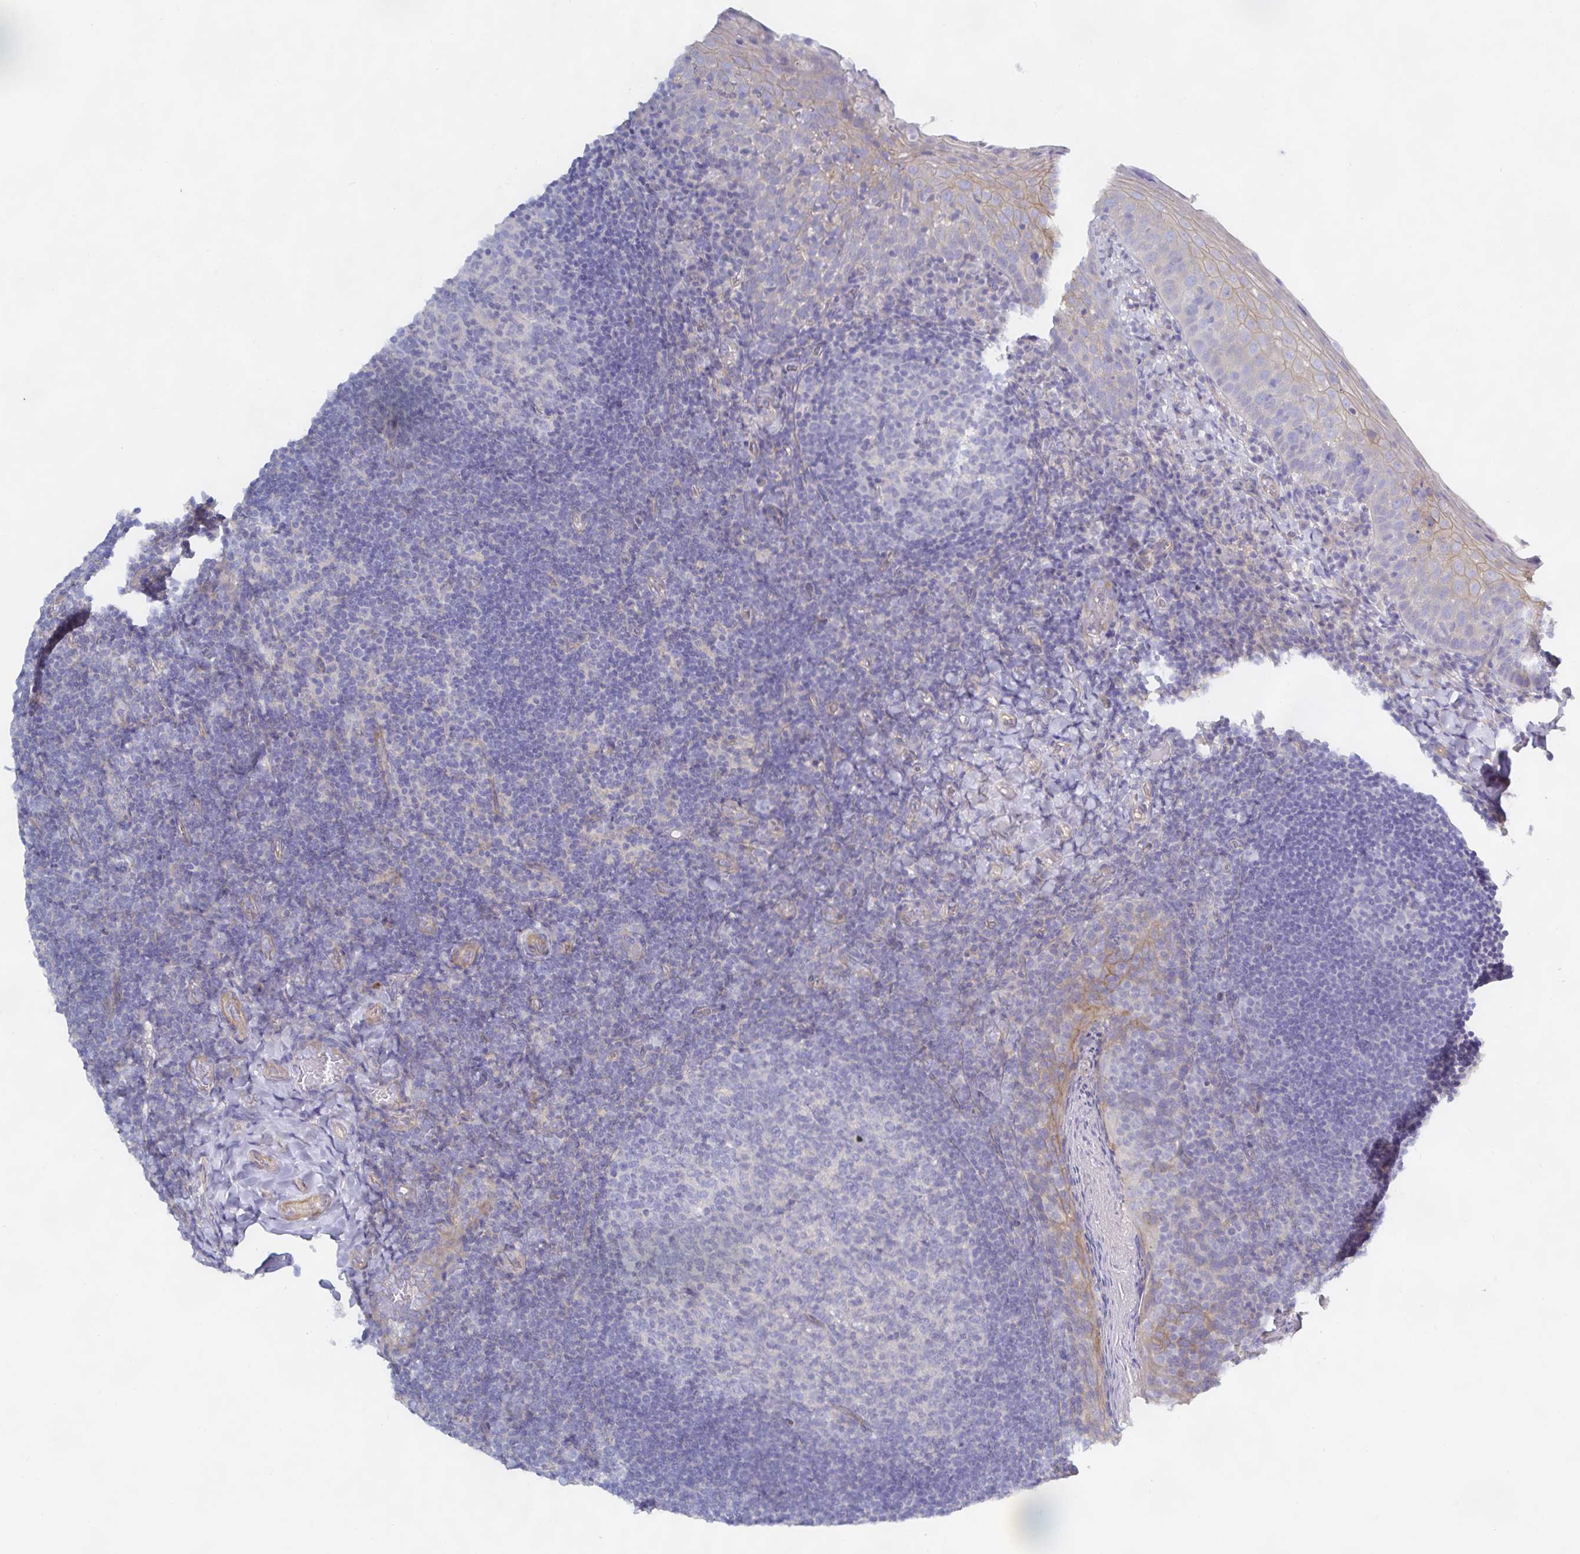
{"staining": {"intensity": "negative", "quantity": "none", "location": "none"}, "tissue": "tonsil", "cell_type": "Germinal center cells", "image_type": "normal", "snomed": [{"axis": "morphology", "description": "Normal tissue, NOS"}, {"axis": "topography", "description": "Tonsil"}], "caption": "Benign tonsil was stained to show a protein in brown. There is no significant positivity in germinal center cells.", "gene": "METTL22", "patient": {"sex": "female", "age": 10}}